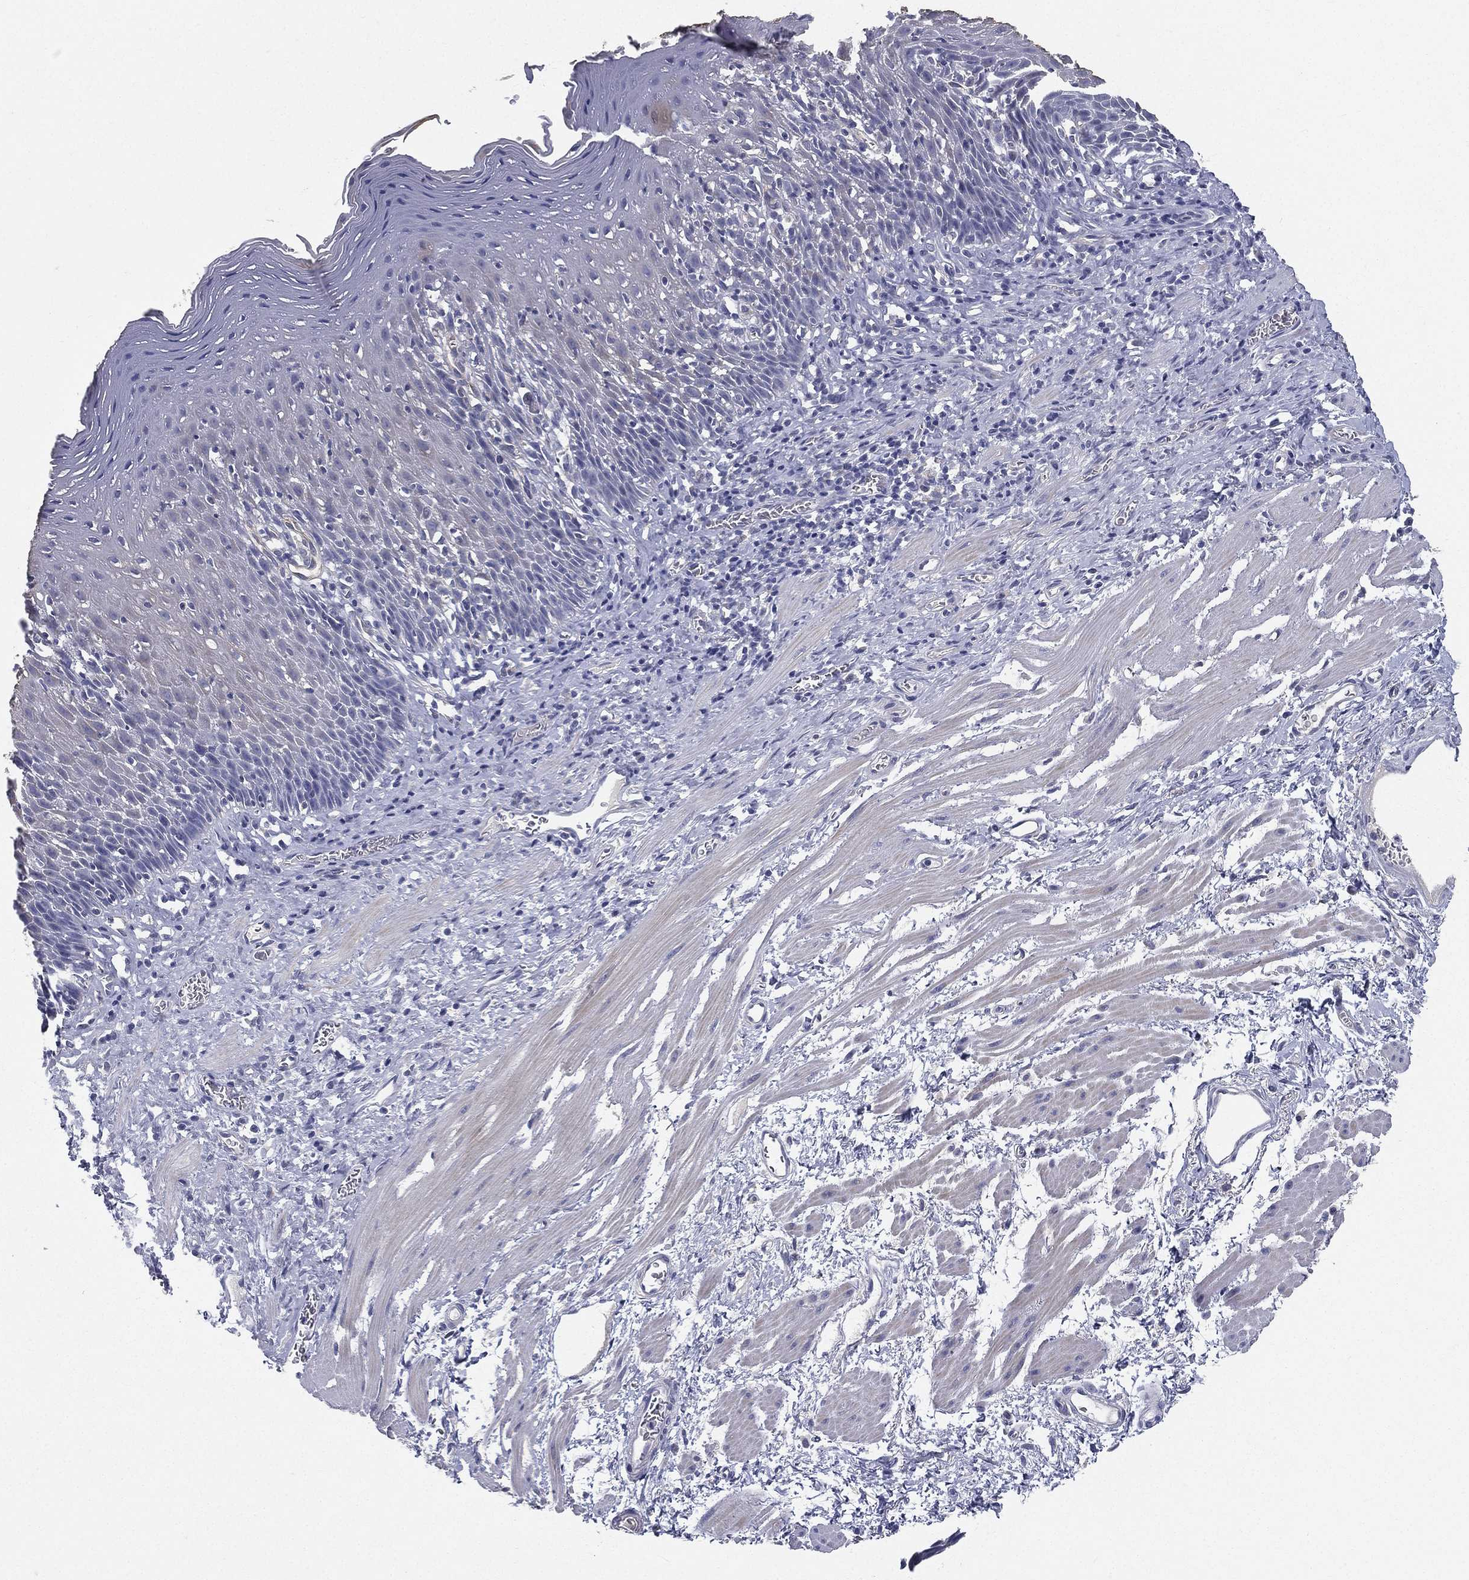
{"staining": {"intensity": "negative", "quantity": "none", "location": "none"}, "tissue": "esophagus", "cell_type": "Squamous epithelial cells", "image_type": "normal", "snomed": [{"axis": "morphology", "description": "Normal tissue, NOS"}, {"axis": "morphology", "description": "Adenocarcinoma, NOS"}, {"axis": "topography", "description": "Esophagus"}, {"axis": "topography", "description": "Stomach, upper"}], "caption": "Protein analysis of normal esophagus demonstrates no significant staining in squamous epithelial cells. (IHC, brightfield microscopy, high magnification).", "gene": "PWWP3A", "patient": {"sex": "male", "age": 74}}